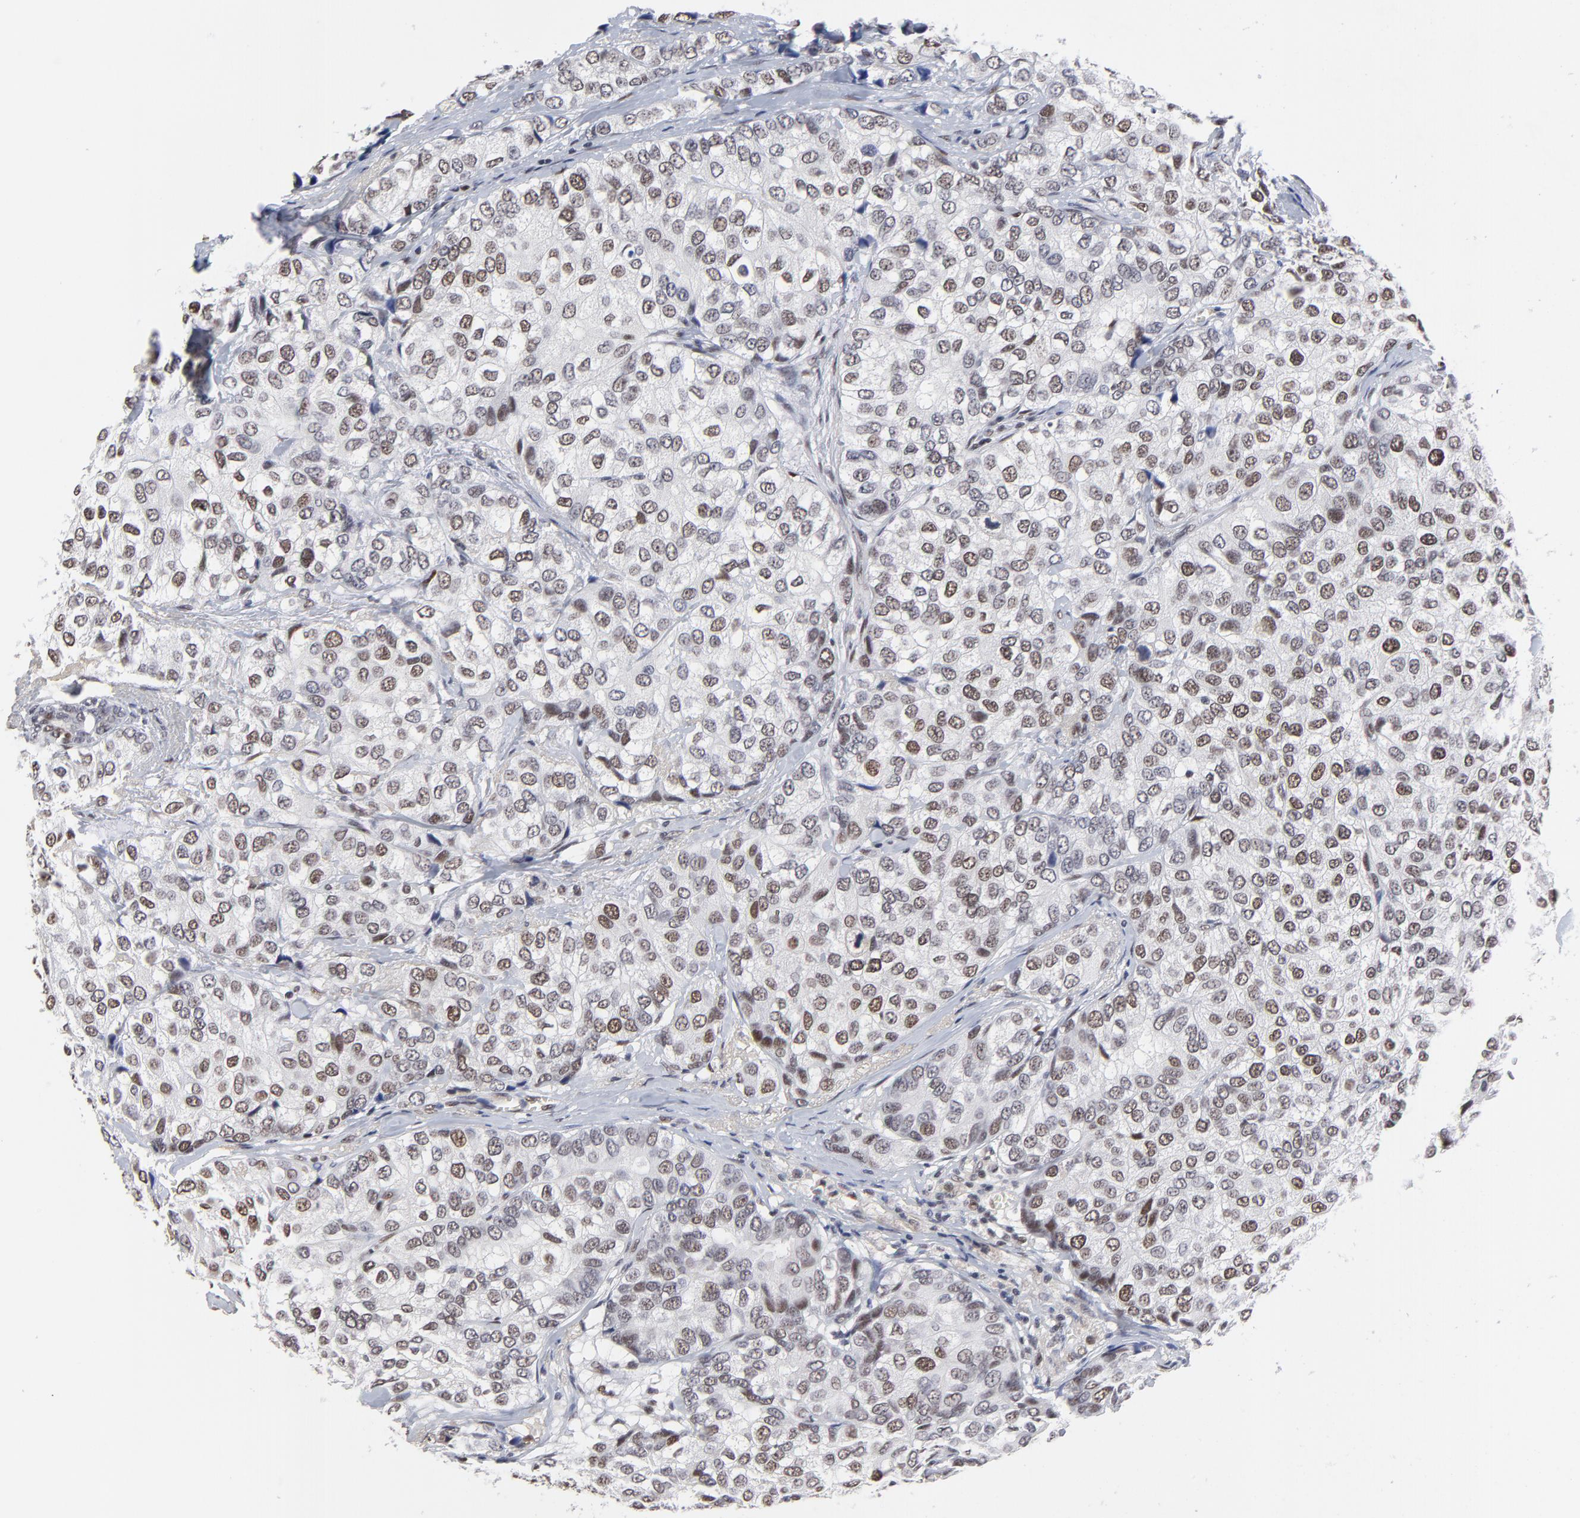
{"staining": {"intensity": "weak", "quantity": "25%-75%", "location": "nuclear"}, "tissue": "breast cancer", "cell_type": "Tumor cells", "image_type": "cancer", "snomed": [{"axis": "morphology", "description": "Duct carcinoma"}, {"axis": "topography", "description": "Breast"}], "caption": "Immunohistochemistry (IHC) photomicrograph of human breast infiltrating ductal carcinoma stained for a protein (brown), which displays low levels of weak nuclear staining in approximately 25%-75% of tumor cells.", "gene": "OGFOD1", "patient": {"sex": "female", "age": 68}}